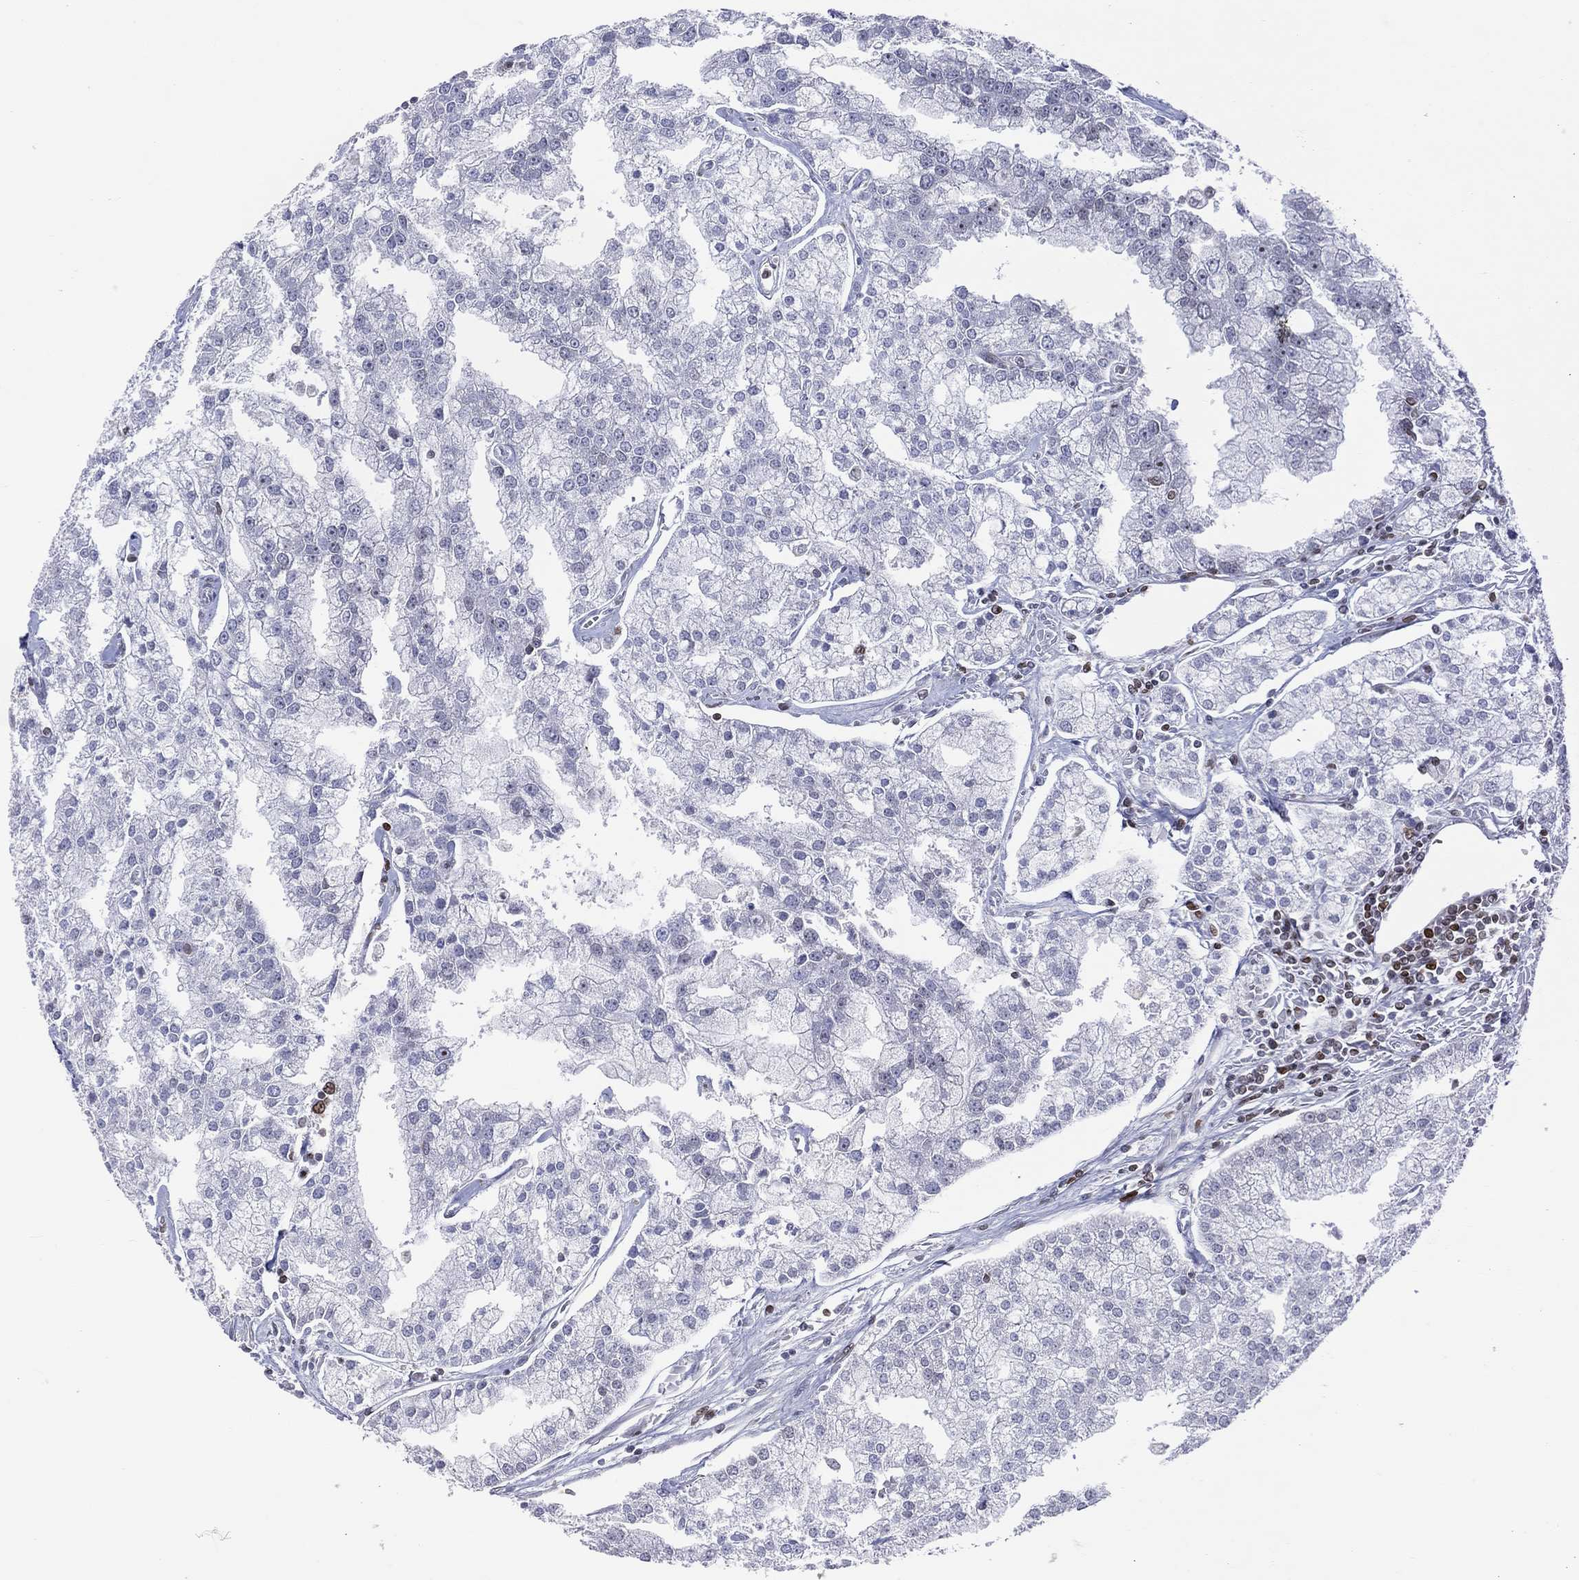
{"staining": {"intensity": "negative", "quantity": "none", "location": "none"}, "tissue": "prostate cancer", "cell_type": "Tumor cells", "image_type": "cancer", "snomed": [{"axis": "morphology", "description": "Adenocarcinoma, NOS"}, {"axis": "topography", "description": "Prostate"}], "caption": "Immunohistochemistry (IHC) micrograph of neoplastic tissue: human prostate cancer stained with DAB displays no significant protein expression in tumor cells. (Immunohistochemistry (IHC), brightfield microscopy, high magnification).", "gene": "DBF4B", "patient": {"sex": "male", "age": 70}}